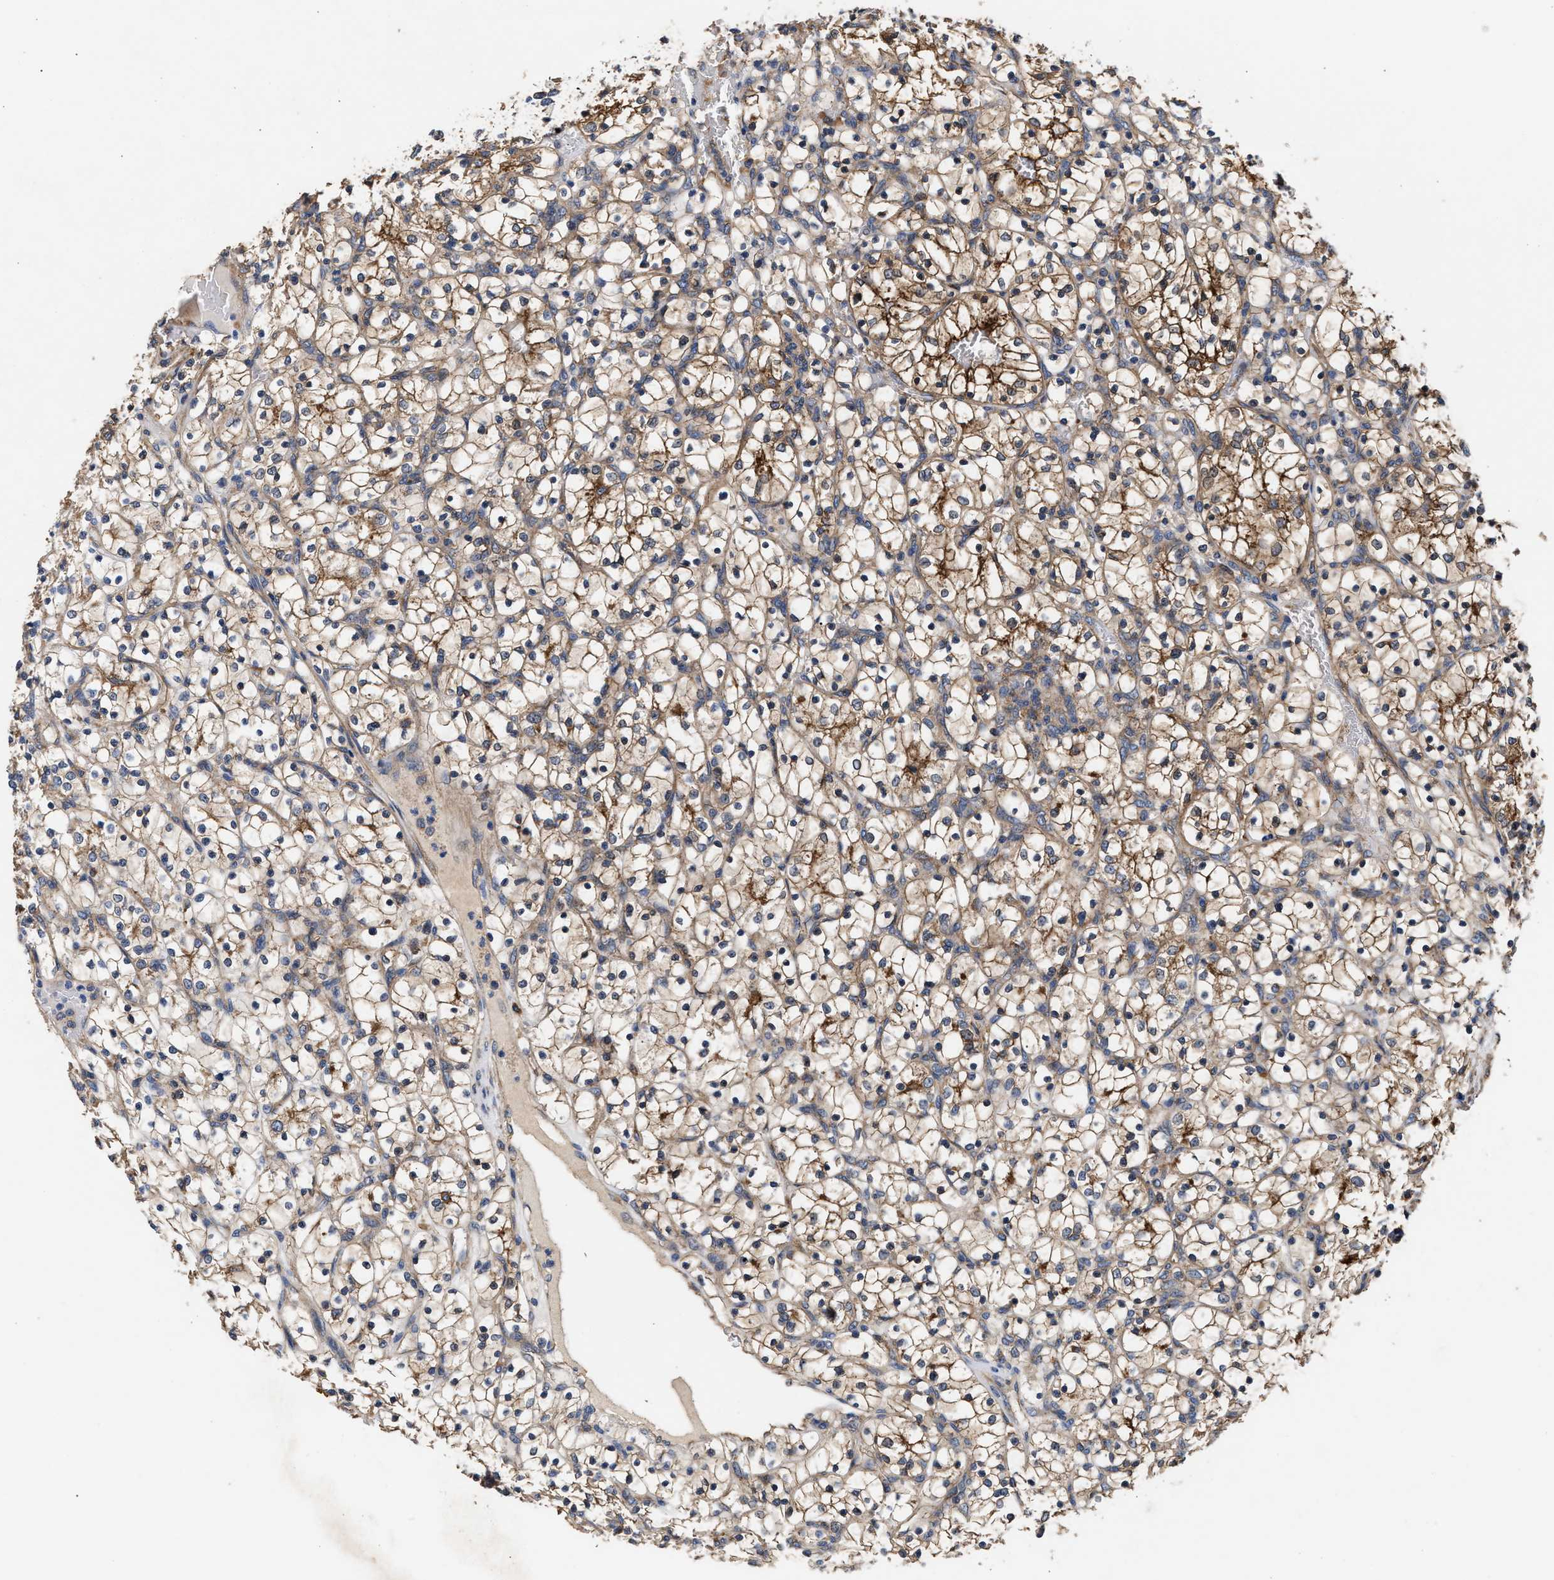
{"staining": {"intensity": "moderate", "quantity": ">75%", "location": "cytoplasmic/membranous"}, "tissue": "renal cancer", "cell_type": "Tumor cells", "image_type": "cancer", "snomed": [{"axis": "morphology", "description": "Adenocarcinoma, NOS"}, {"axis": "topography", "description": "Kidney"}], "caption": "Protein staining of renal cancer tissue shows moderate cytoplasmic/membranous staining in about >75% of tumor cells.", "gene": "KLB", "patient": {"sex": "female", "age": 69}}